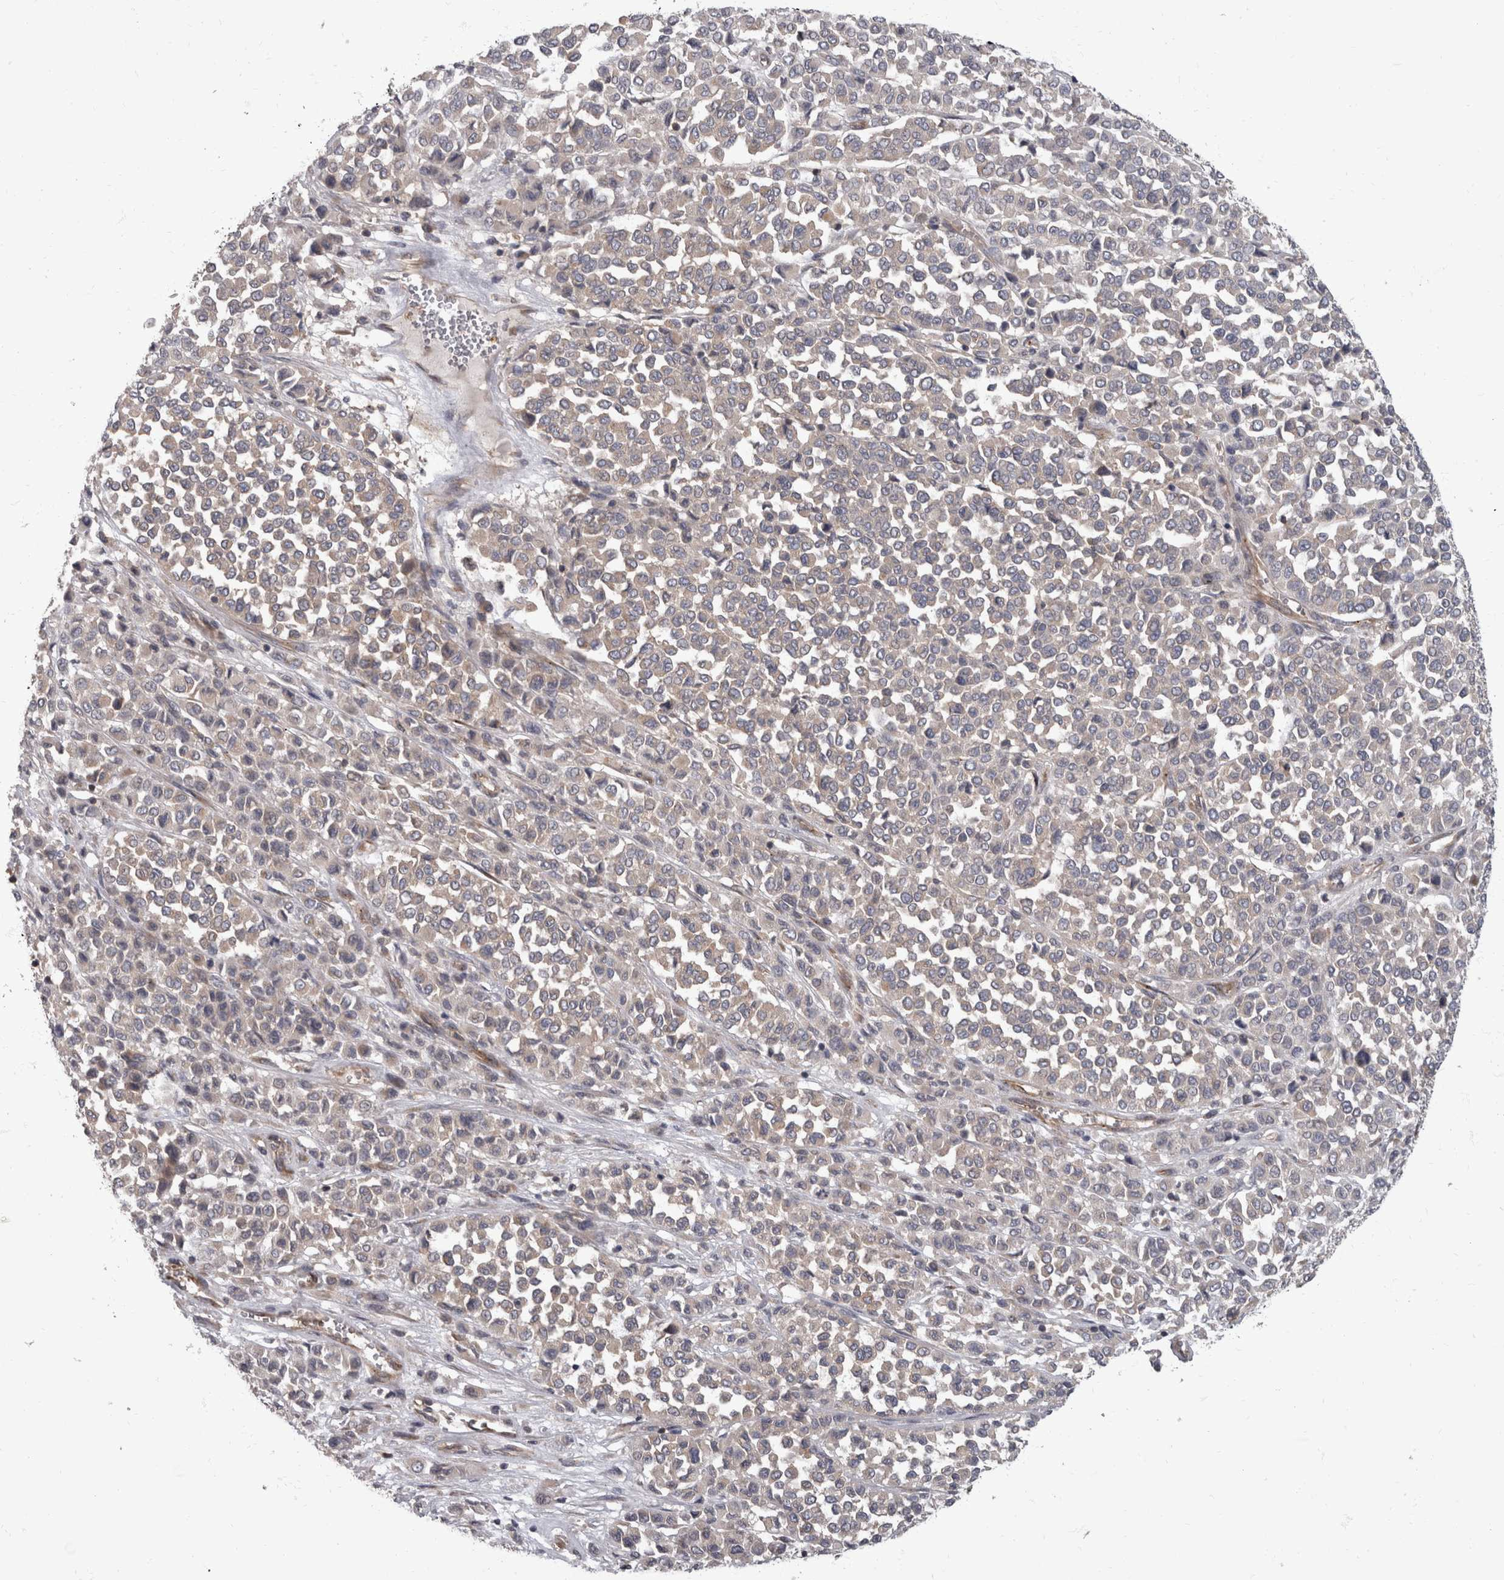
{"staining": {"intensity": "weak", "quantity": "<25%", "location": "cytoplasmic/membranous"}, "tissue": "melanoma", "cell_type": "Tumor cells", "image_type": "cancer", "snomed": [{"axis": "morphology", "description": "Malignant melanoma, Metastatic site"}, {"axis": "topography", "description": "Pancreas"}], "caption": "Human melanoma stained for a protein using IHC shows no expression in tumor cells.", "gene": "HOOK3", "patient": {"sex": "female", "age": 30}}